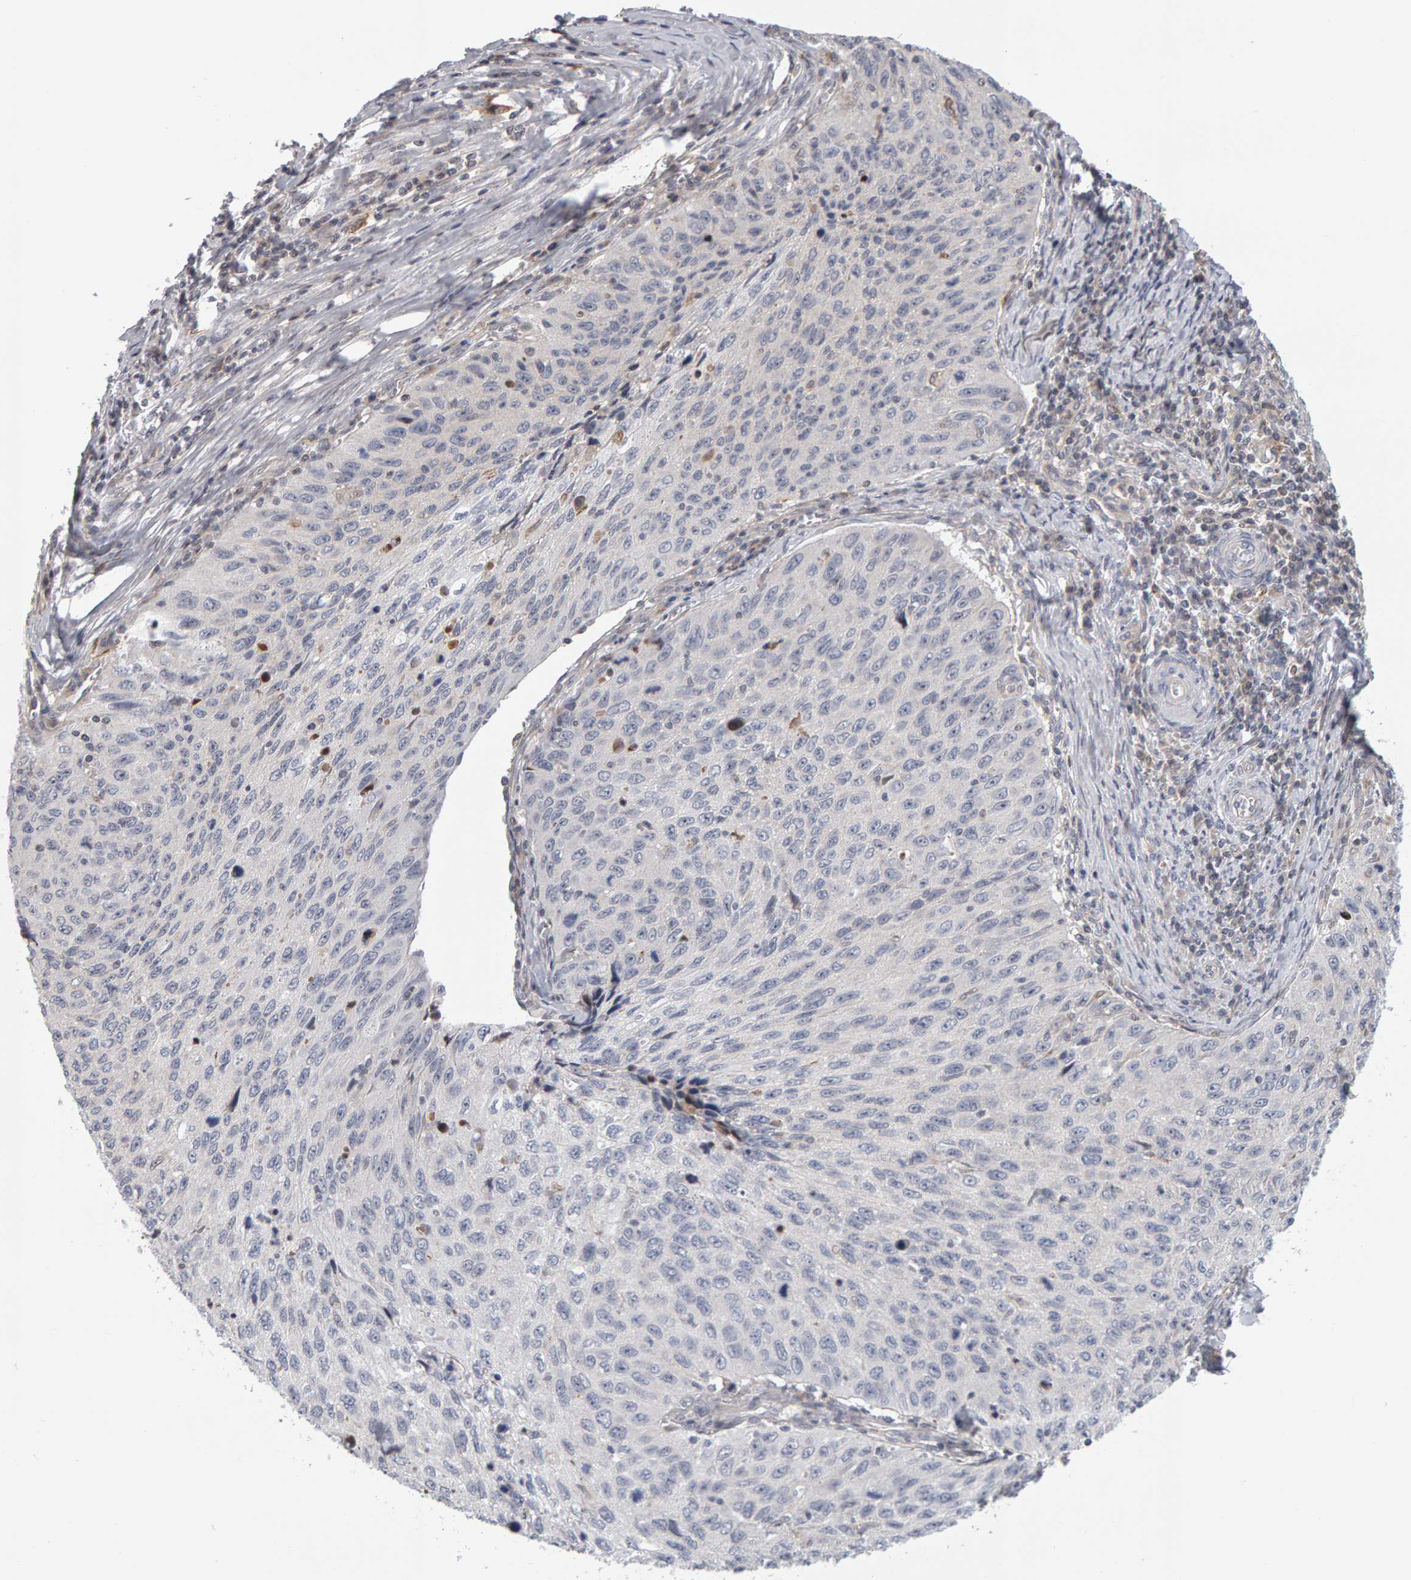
{"staining": {"intensity": "negative", "quantity": "none", "location": "none"}, "tissue": "cervical cancer", "cell_type": "Tumor cells", "image_type": "cancer", "snomed": [{"axis": "morphology", "description": "Squamous cell carcinoma, NOS"}, {"axis": "topography", "description": "Cervix"}], "caption": "Immunohistochemistry of human cervical cancer displays no staining in tumor cells.", "gene": "MSRA", "patient": {"sex": "female", "age": 53}}